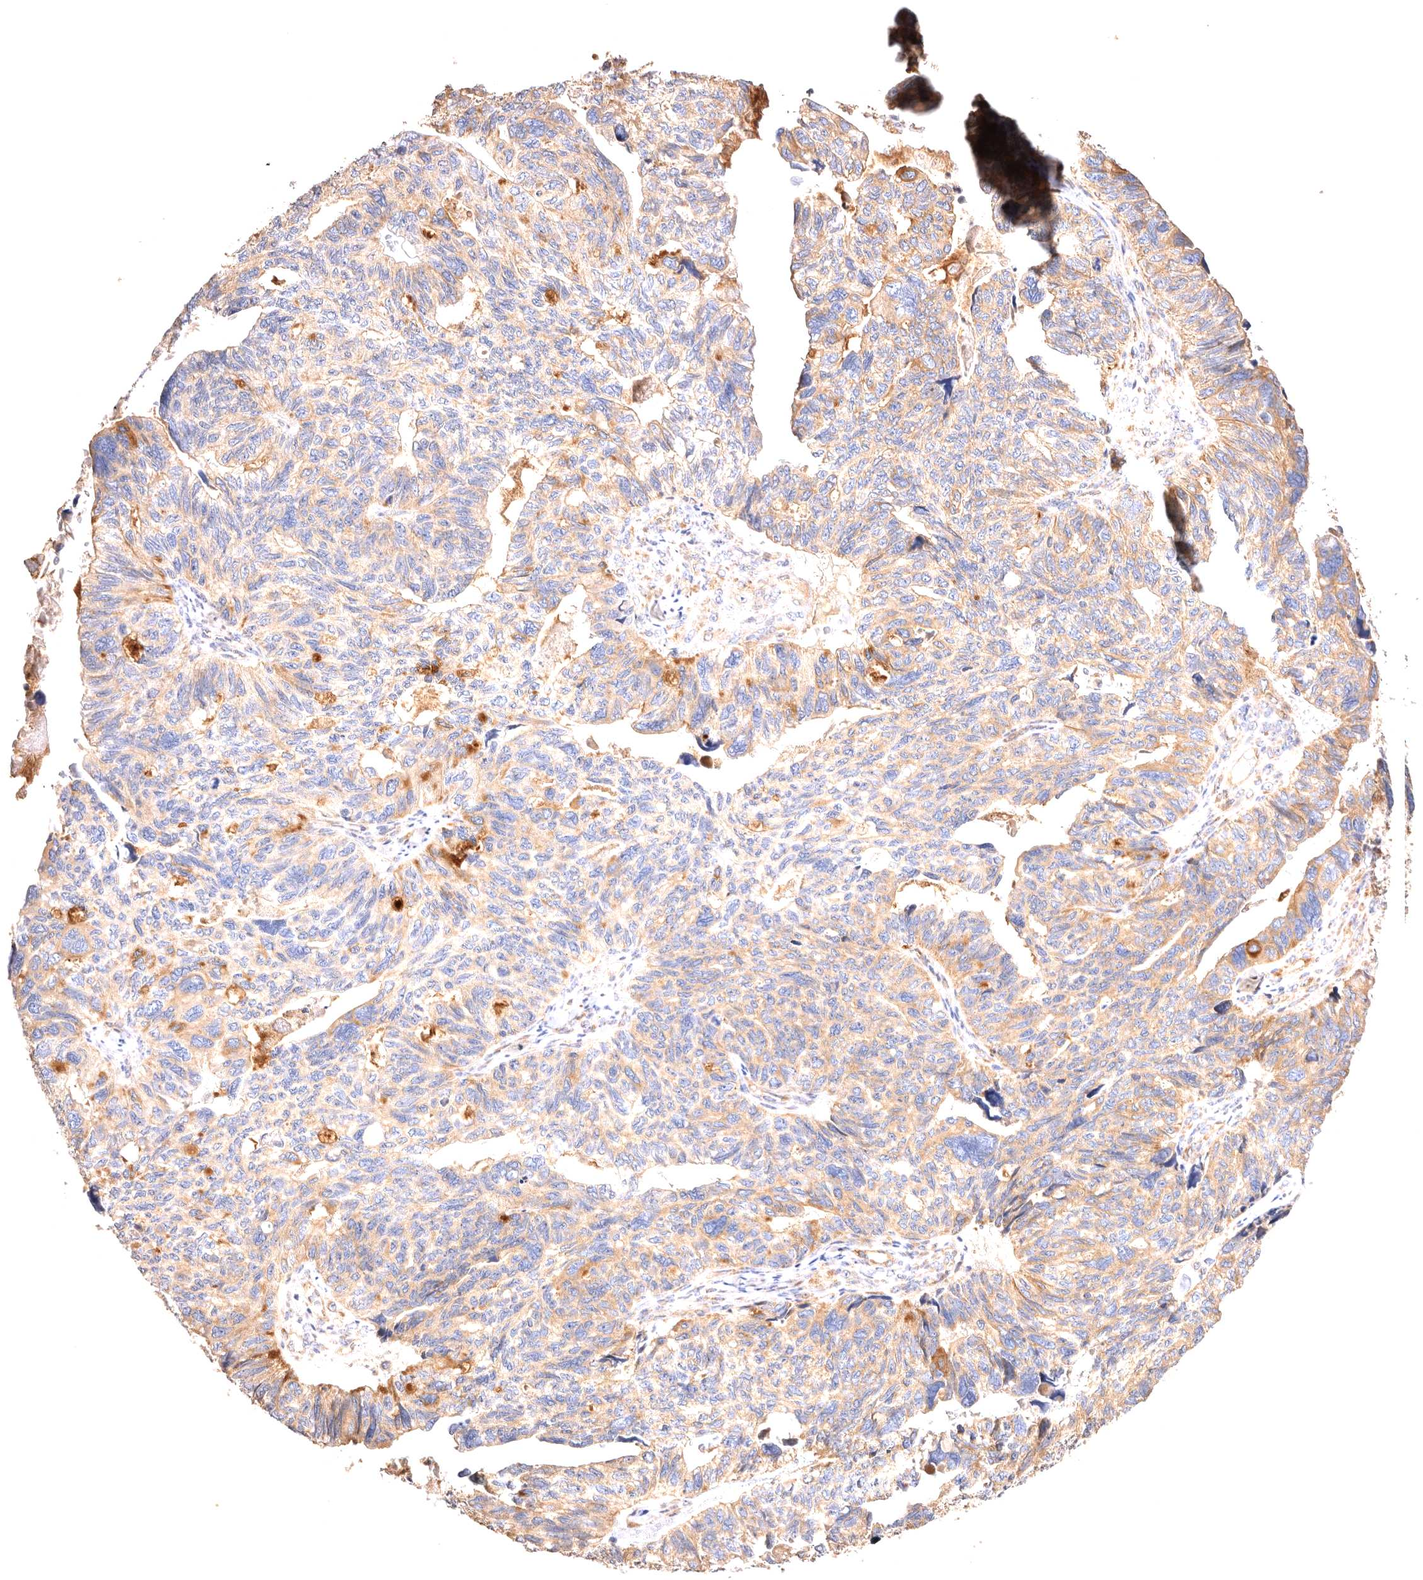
{"staining": {"intensity": "moderate", "quantity": "<25%", "location": "cytoplasmic/membranous"}, "tissue": "ovarian cancer", "cell_type": "Tumor cells", "image_type": "cancer", "snomed": [{"axis": "morphology", "description": "Cystadenocarcinoma, serous, NOS"}, {"axis": "topography", "description": "Ovary"}], "caption": "Serous cystadenocarcinoma (ovarian) tissue shows moderate cytoplasmic/membranous expression in about <25% of tumor cells, visualized by immunohistochemistry. Using DAB (3,3'-diaminobenzidine) (brown) and hematoxylin (blue) stains, captured at high magnification using brightfield microscopy.", "gene": "VPS45", "patient": {"sex": "female", "age": 79}}